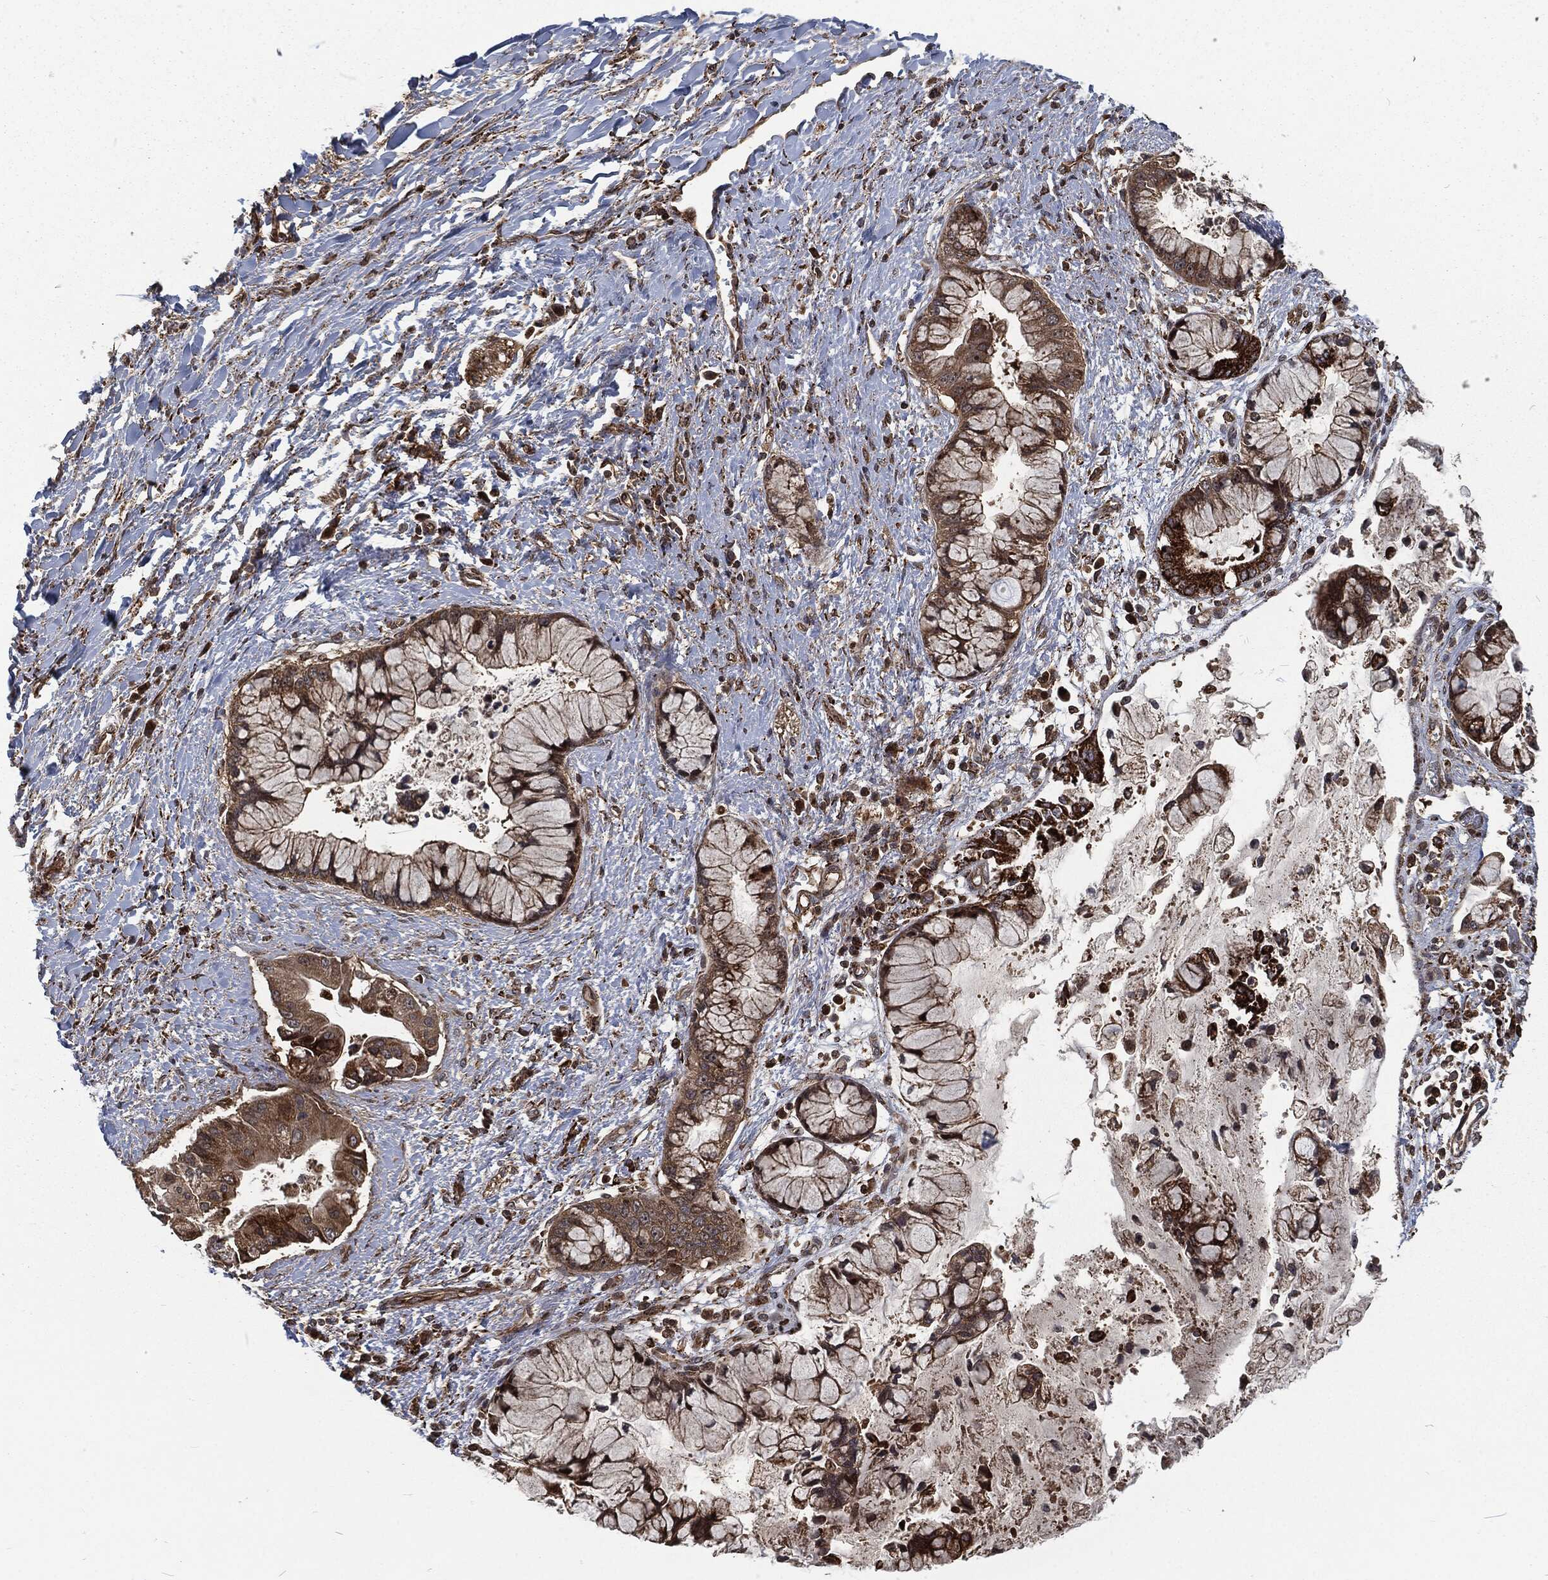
{"staining": {"intensity": "strong", "quantity": "25%-75%", "location": "cytoplasmic/membranous"}, "tissue": "liver cancer", "cell_type": "Tumor cells", "image_type": "cancer", "snomed": [{"axis": "morphology", "description": "Normal tissue, NOS"}, {"axis": "morphology", "description": "Cholangiocarcinoma"}, {"axis": "topography", "description": "Liver"}, {"axis": "topography", "description": "Peripheral nerve tissue"}], "caption": "Immunohistochemical staining of human liver cancer demonstrates strong cytoplasmic/membranous protein staining in approximately 25%-75% of tumor cells. (DAB IHC, brown staining for protein, blue staining for nuclei).", "gene": "RFTN1", "patient": {"sex": "male", "age": 50}}